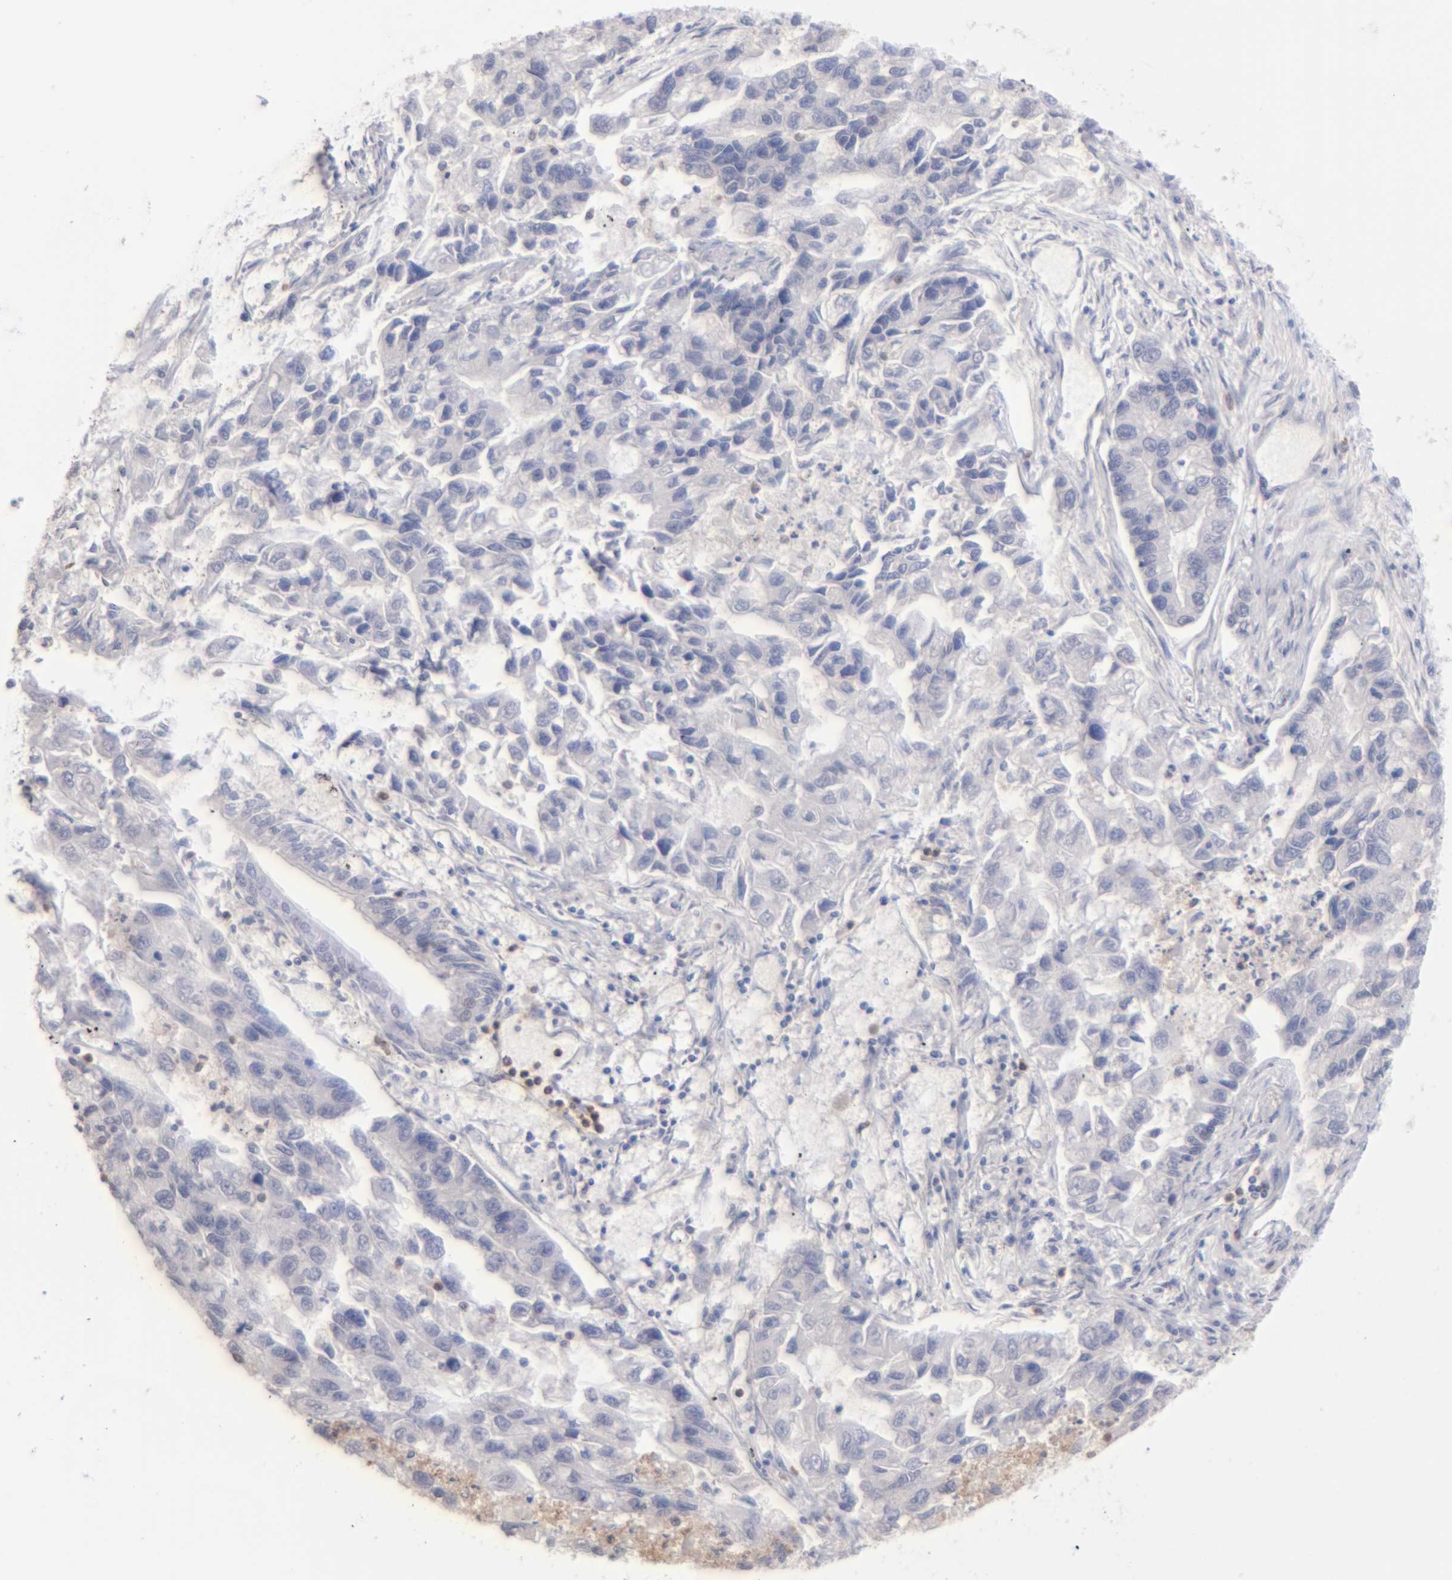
{"staining": {"intensity": "negative", "quantity": "none", "location": "none"}, "tissue": "lung cancer", "cell_type": "Tumor cells", "image_type": "cancer", "snomed": [{"axis": "morphology", "description": "Adenocarcinoma, NOS"}, {"axis": "topography", "description": "Lung"}], "caption": "Immunohistochemistry photomicrograph of lung adenocarcinoma stained for a protein (brown), which shows no positivity in tumor cells.", "gene": "MGAM", "patient": {"sex": "female", "age": 51}}